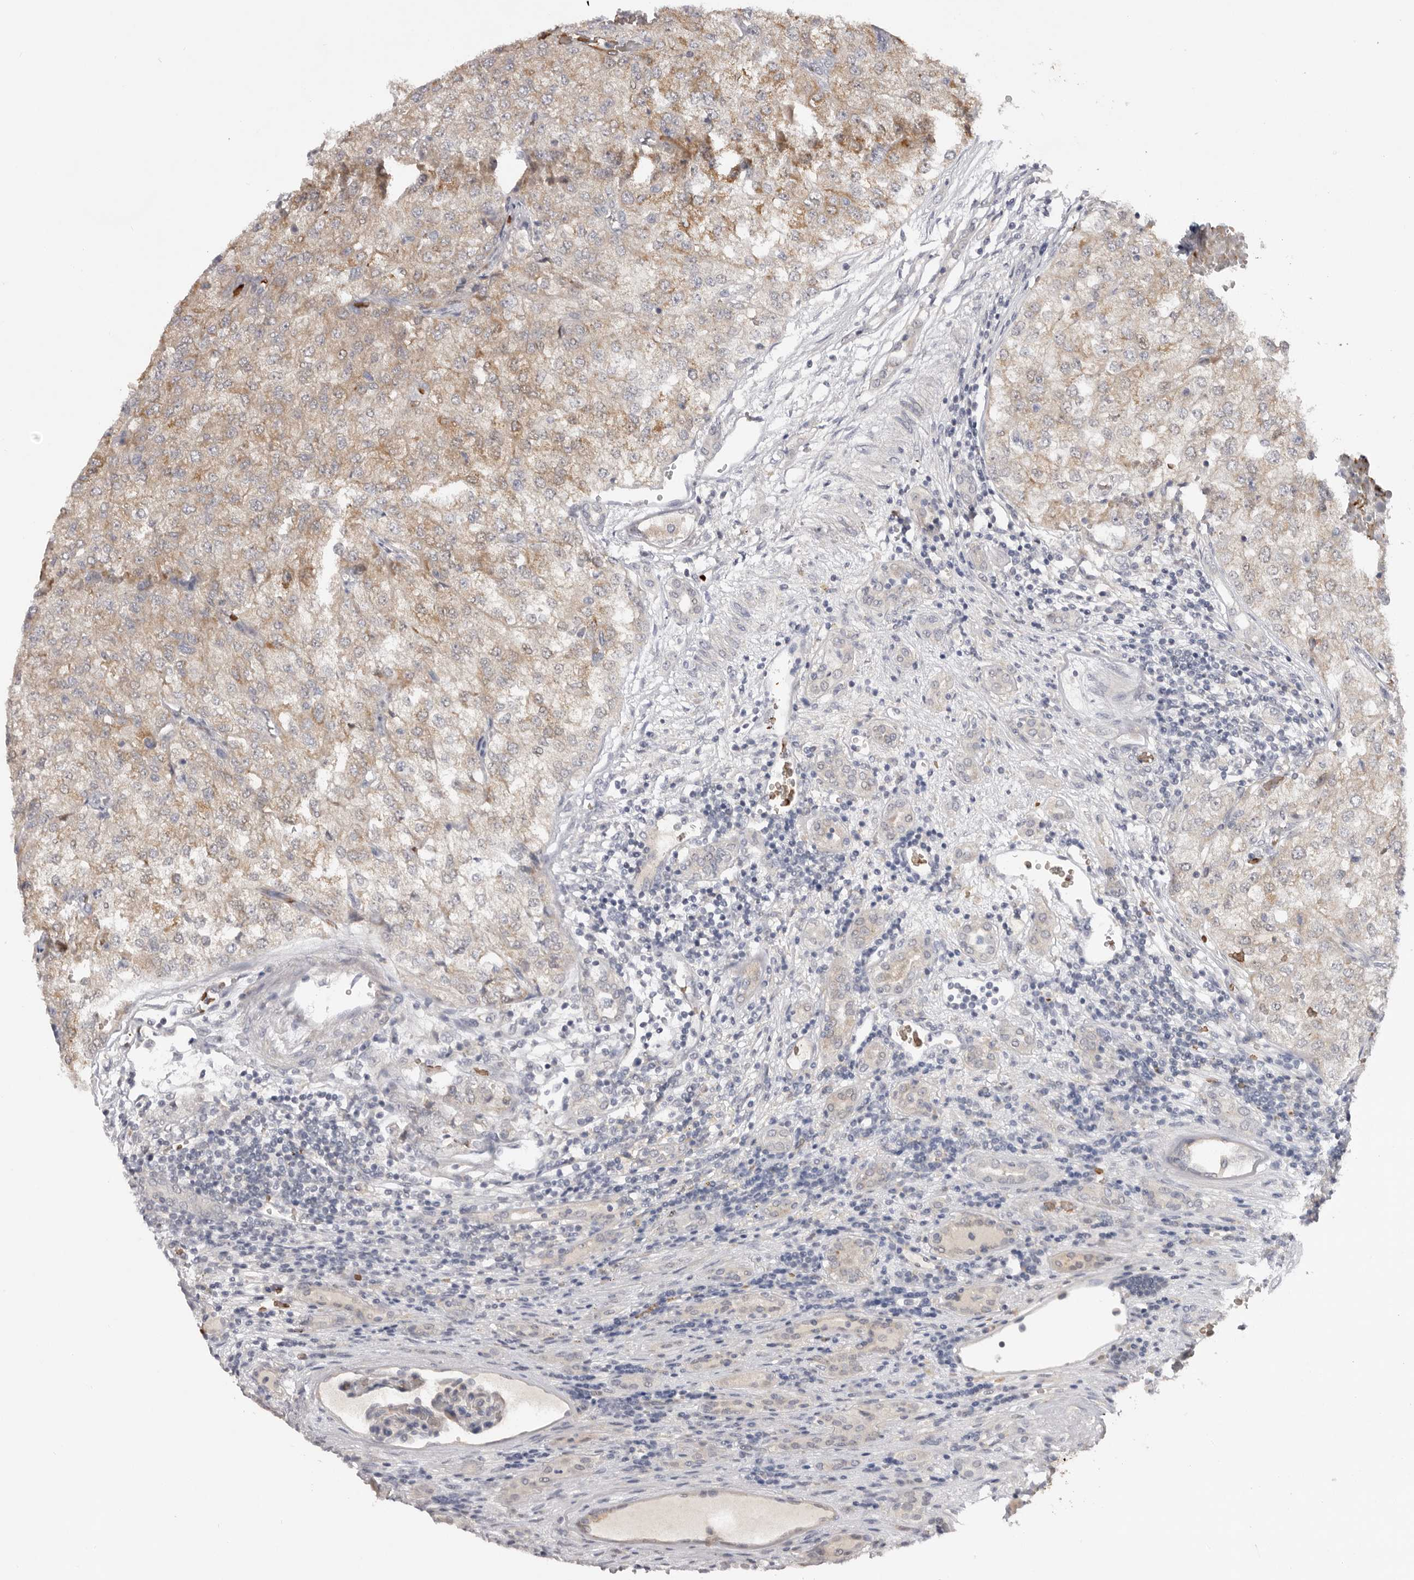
{"staining": {"intensity": "weak", "quantity": ">75%", "location": "cytoplasmic/membranous"}, "tissue": "renal cancer", "cell_type": "Tumor cells", "image_type": "cancer", "snomed": [{"axis": "morphology", "description": "Adenocarcinoma, NOS"}, {"axis": "topography", "description": "Kidney"}], "caption": "High-power microscopy captured an immunohistochemistry (IHC) micrograph of renal adenocarcinoma, revealing weak cytoplasmic/membranous expression in about >75% of tumor cells.", "gene": "TNR", "patient": {"sex": "female", "age": 54}}